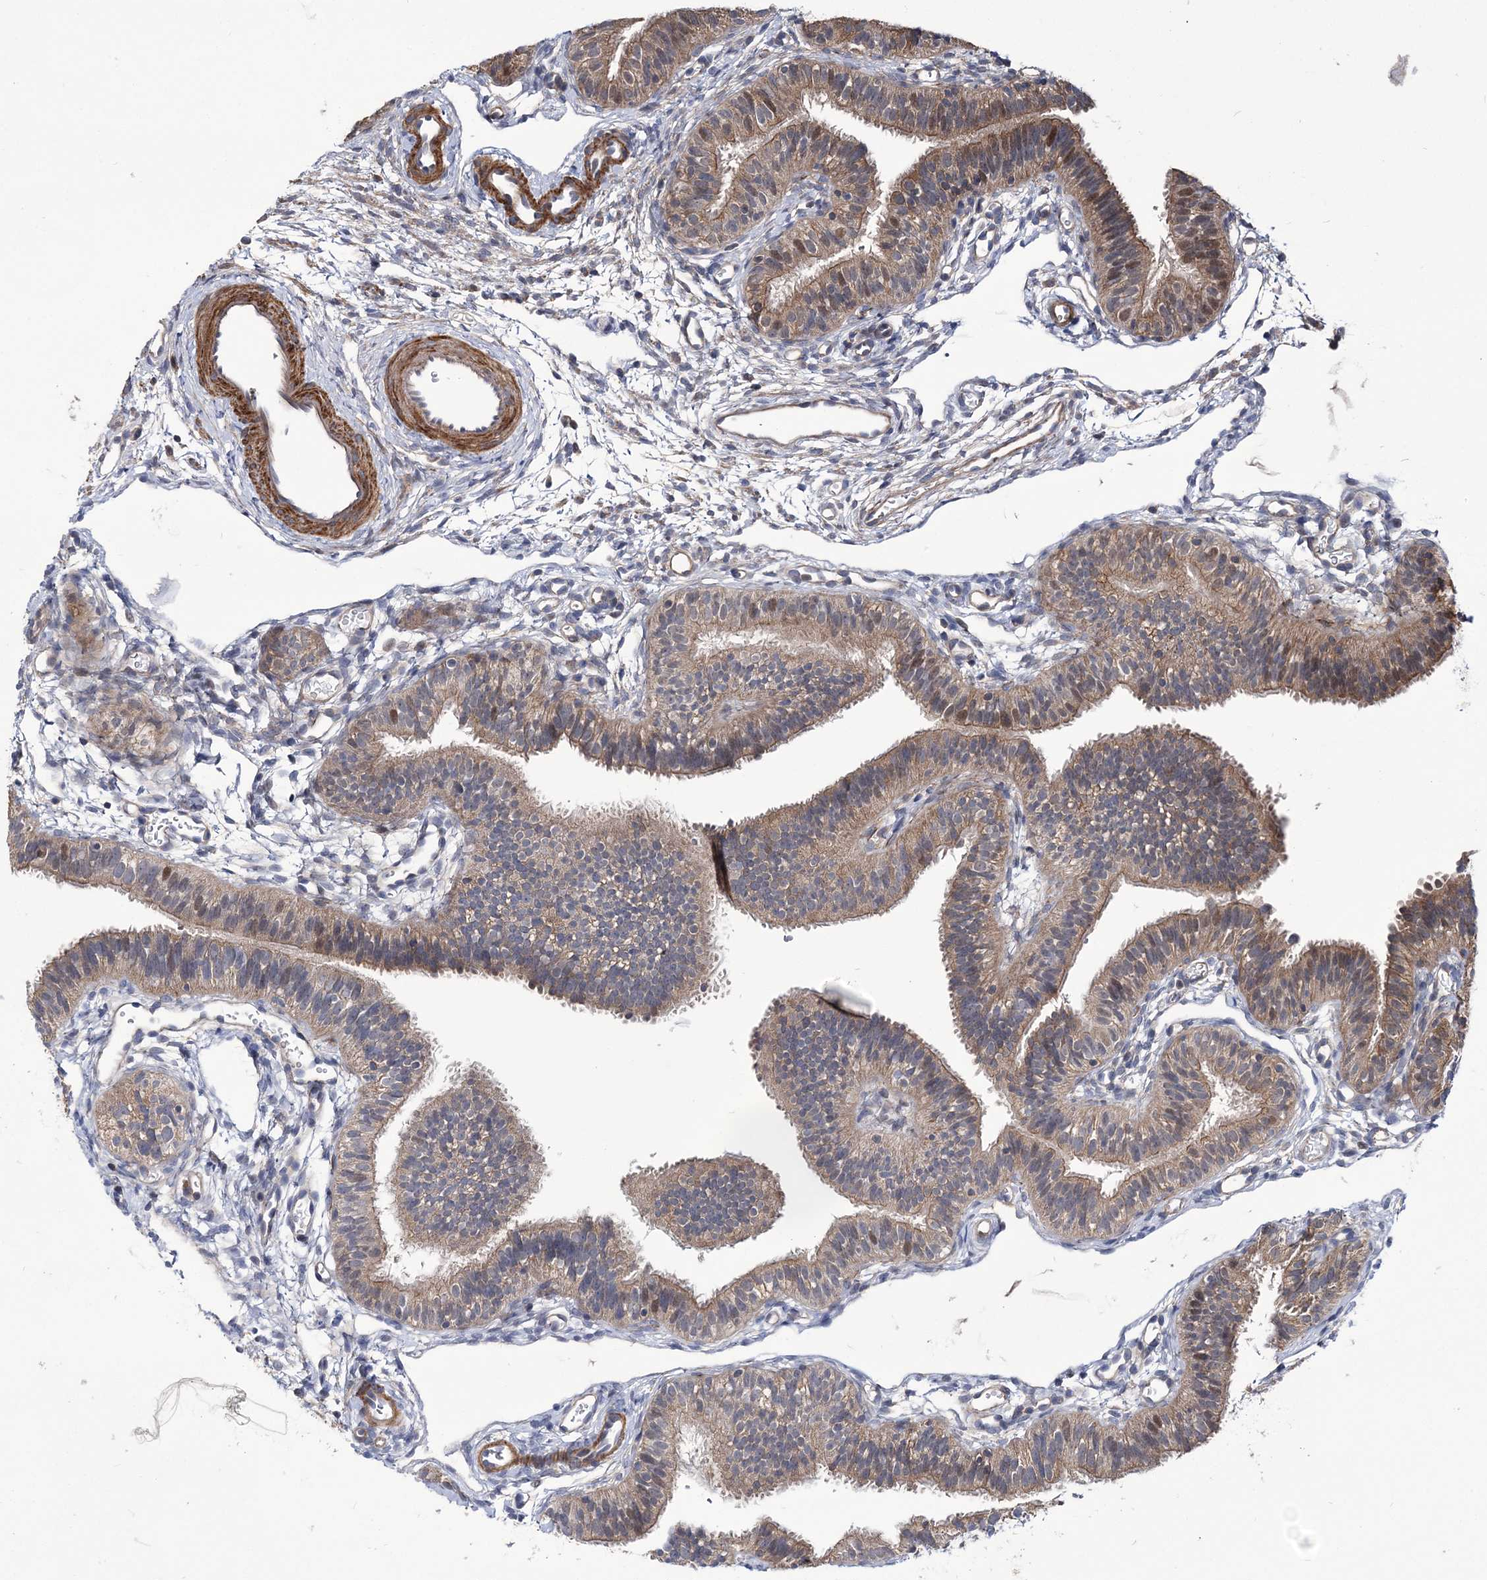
{"staining": {"intensity": "moderate", "quantity": "25%-75%", "location": "cytoplasmic/membranous"}, "tissue": "fallopian tube", "cell_type": "Glandular cells", "image_type": "normal", "snomed": [{"axis": "morphology", "description": "Normal tissue, NOS"}, {"axis": "topography", "description": "Fallopian tube"}], "caption": "An image showing moderate cytoplasmic/membranous positivity in approximately 25%-75% of glandular cells in unremarkable fallopian tube, as visualized by brown immunohistochemical staining.", "gene": "PPP2R2B", "patient": {"sex": "female", "age": 35}}